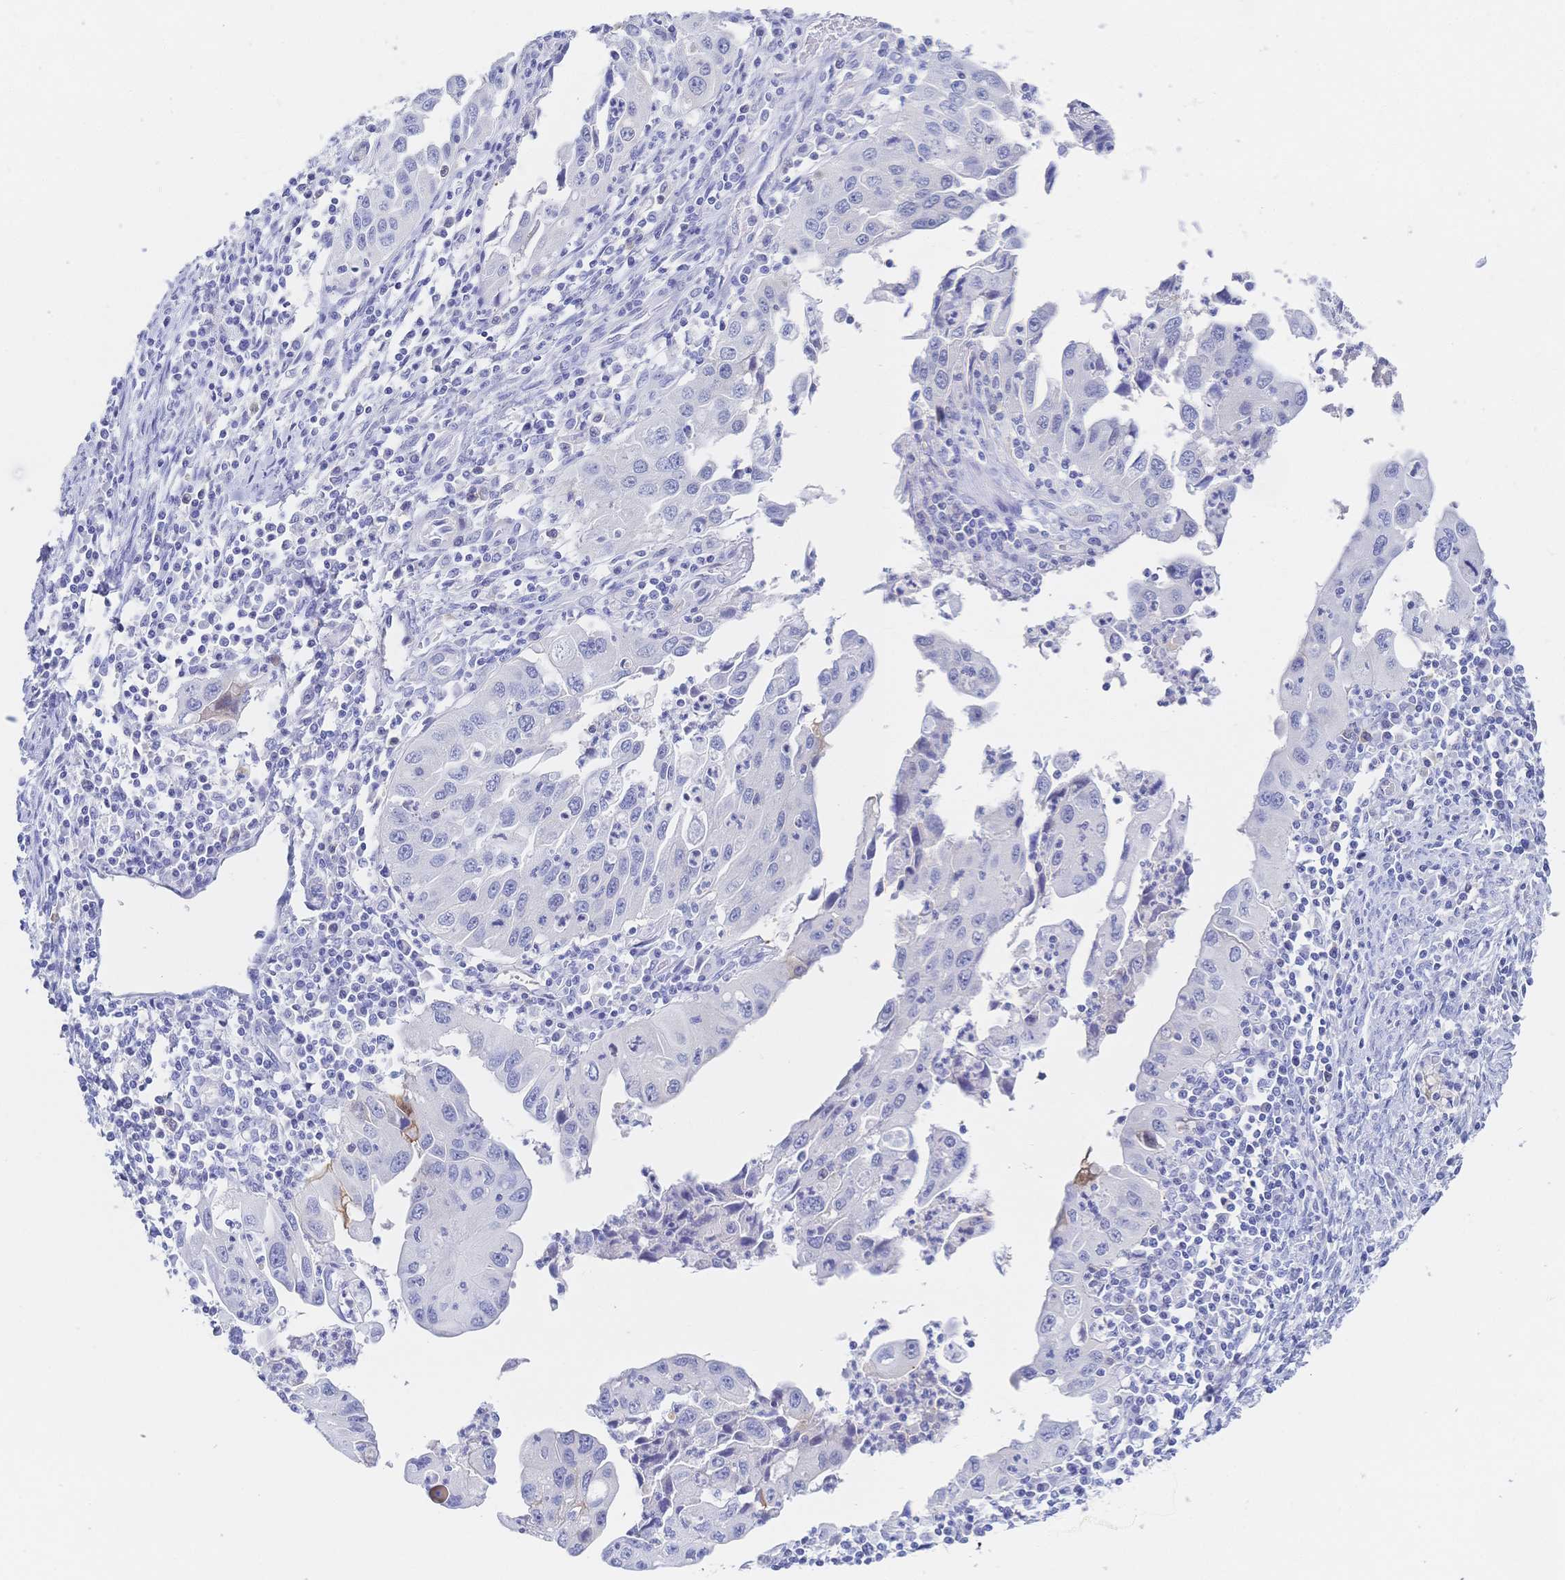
{"staining": {"intensity": "negative", "quantity": "none", "location": "none"}, "tissue": "endometrial cancer", "cell_type": "Tumor cells", "image_type": "cancer", "snomed": [{"axis": "morphology", "description": "Adenocarcinoma, NOS"}, {"axis": "topography", "description": "Uterus"}], "caption": "Immunohistochemistry (IHC) histopathology image of neoplastic tissue: human endometrial adenocarcinoma stained with DAB (3,3'-diaminobenzidine) demonstrates no significant protein expression in tumor cells.", "gene": "RRM1", "patient": {"sex": "female", "age": 62}}